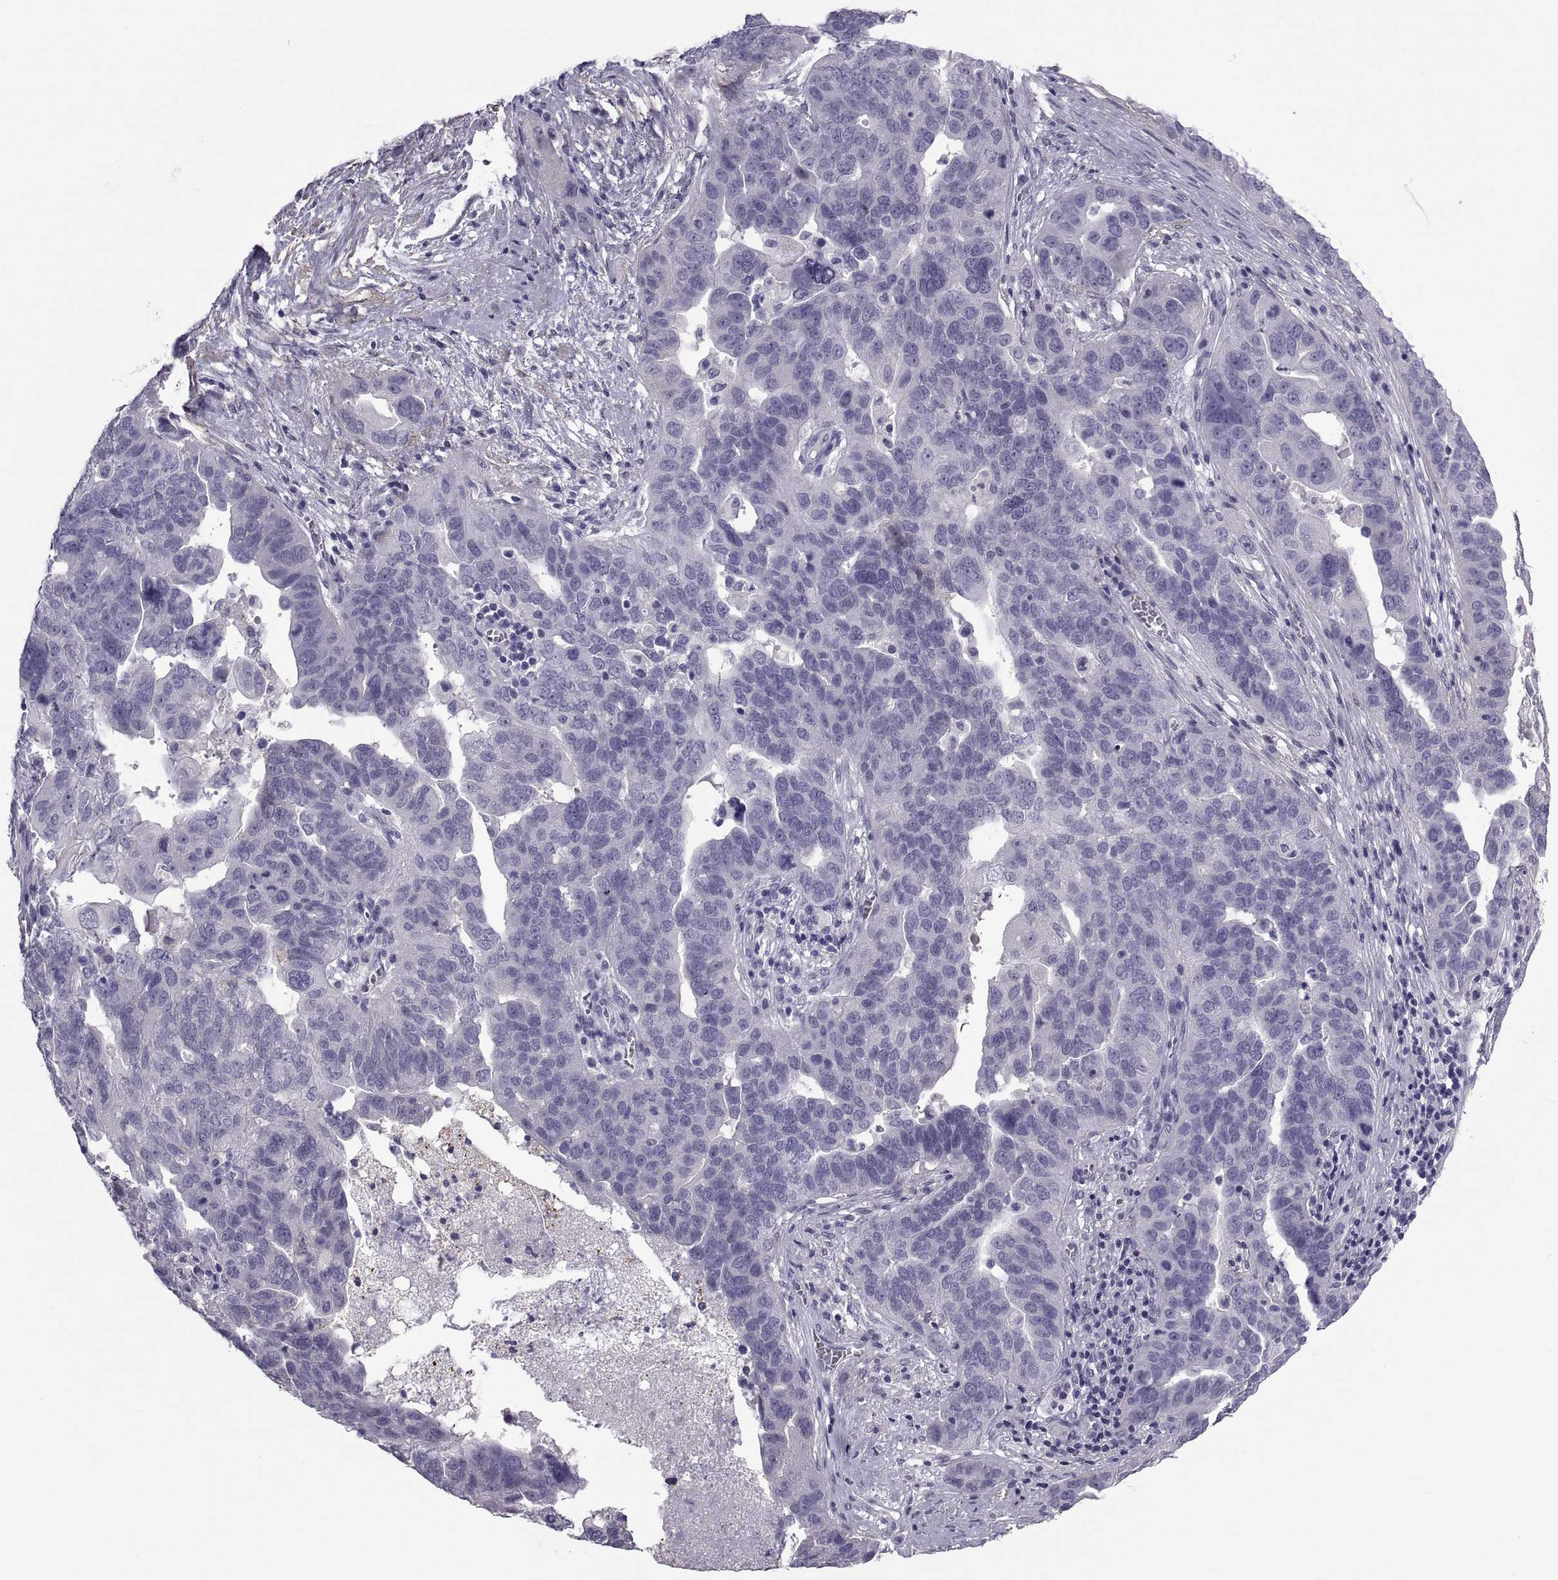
{"staining": {"intensity": "negative", "quantity": "none", "location": "none"}, "tissue": "ovarian cancer", "cell_type": "Tumor cells", "image_type": "cancer", "snomed": [{"axis": "morphology", "description": "Carcinoma, endometroid"}, {"axis": "topography", "description": "Soft tissue"}, {"axis": "topography", "description": "Ovary"}], "caption": "This is an IHC photomicrograph of ovarian cancer. There is no expression in tumor cells.", "gene": "MAGEB1", "patient": {"sex": "female", "age": 52}}